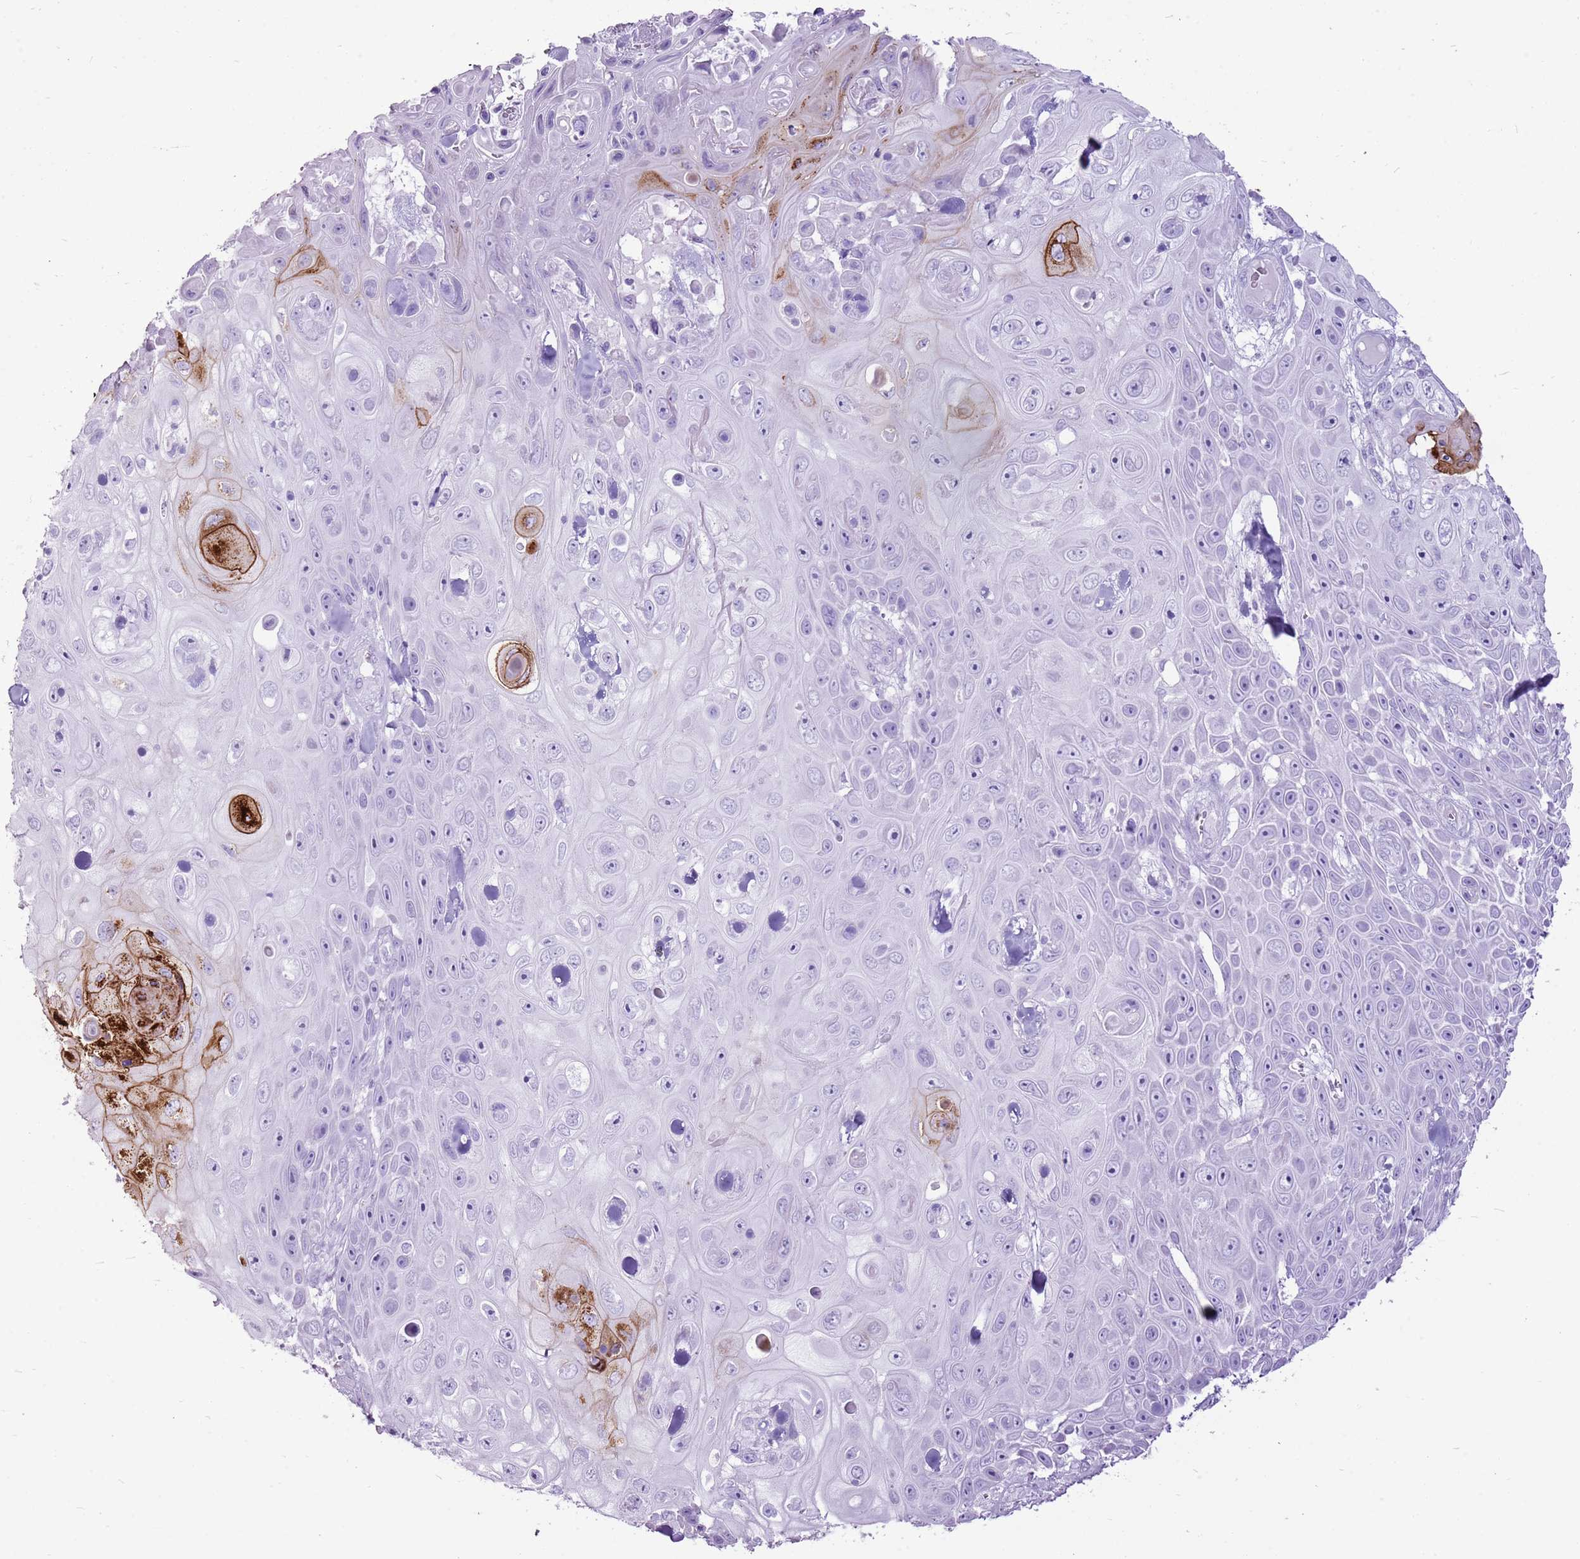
{"staining": {"intensity": "strong", "quantity": "<25%", "location": "cytoplasmic/membranous"}, "tissue": "skin cancer", "cell_type": "Tumor cells", "image_type": "cancer", "snomed": [{"axis": "morphology", "description": "Squamous cell carcinoma, NOS"}, {"axis": "topography", "description": "Skin"}], "caption": "A micrograph of skin cancer (squamous cell carcinoma) stained for a protein reveals strong cytoplasmic/membranous brown staining in tumor cells. (brown staining indicates protein expression, while blue staining denotes nuclei).", "gene": "CNFN", "patient": {"sex": "male", "age": 82}}